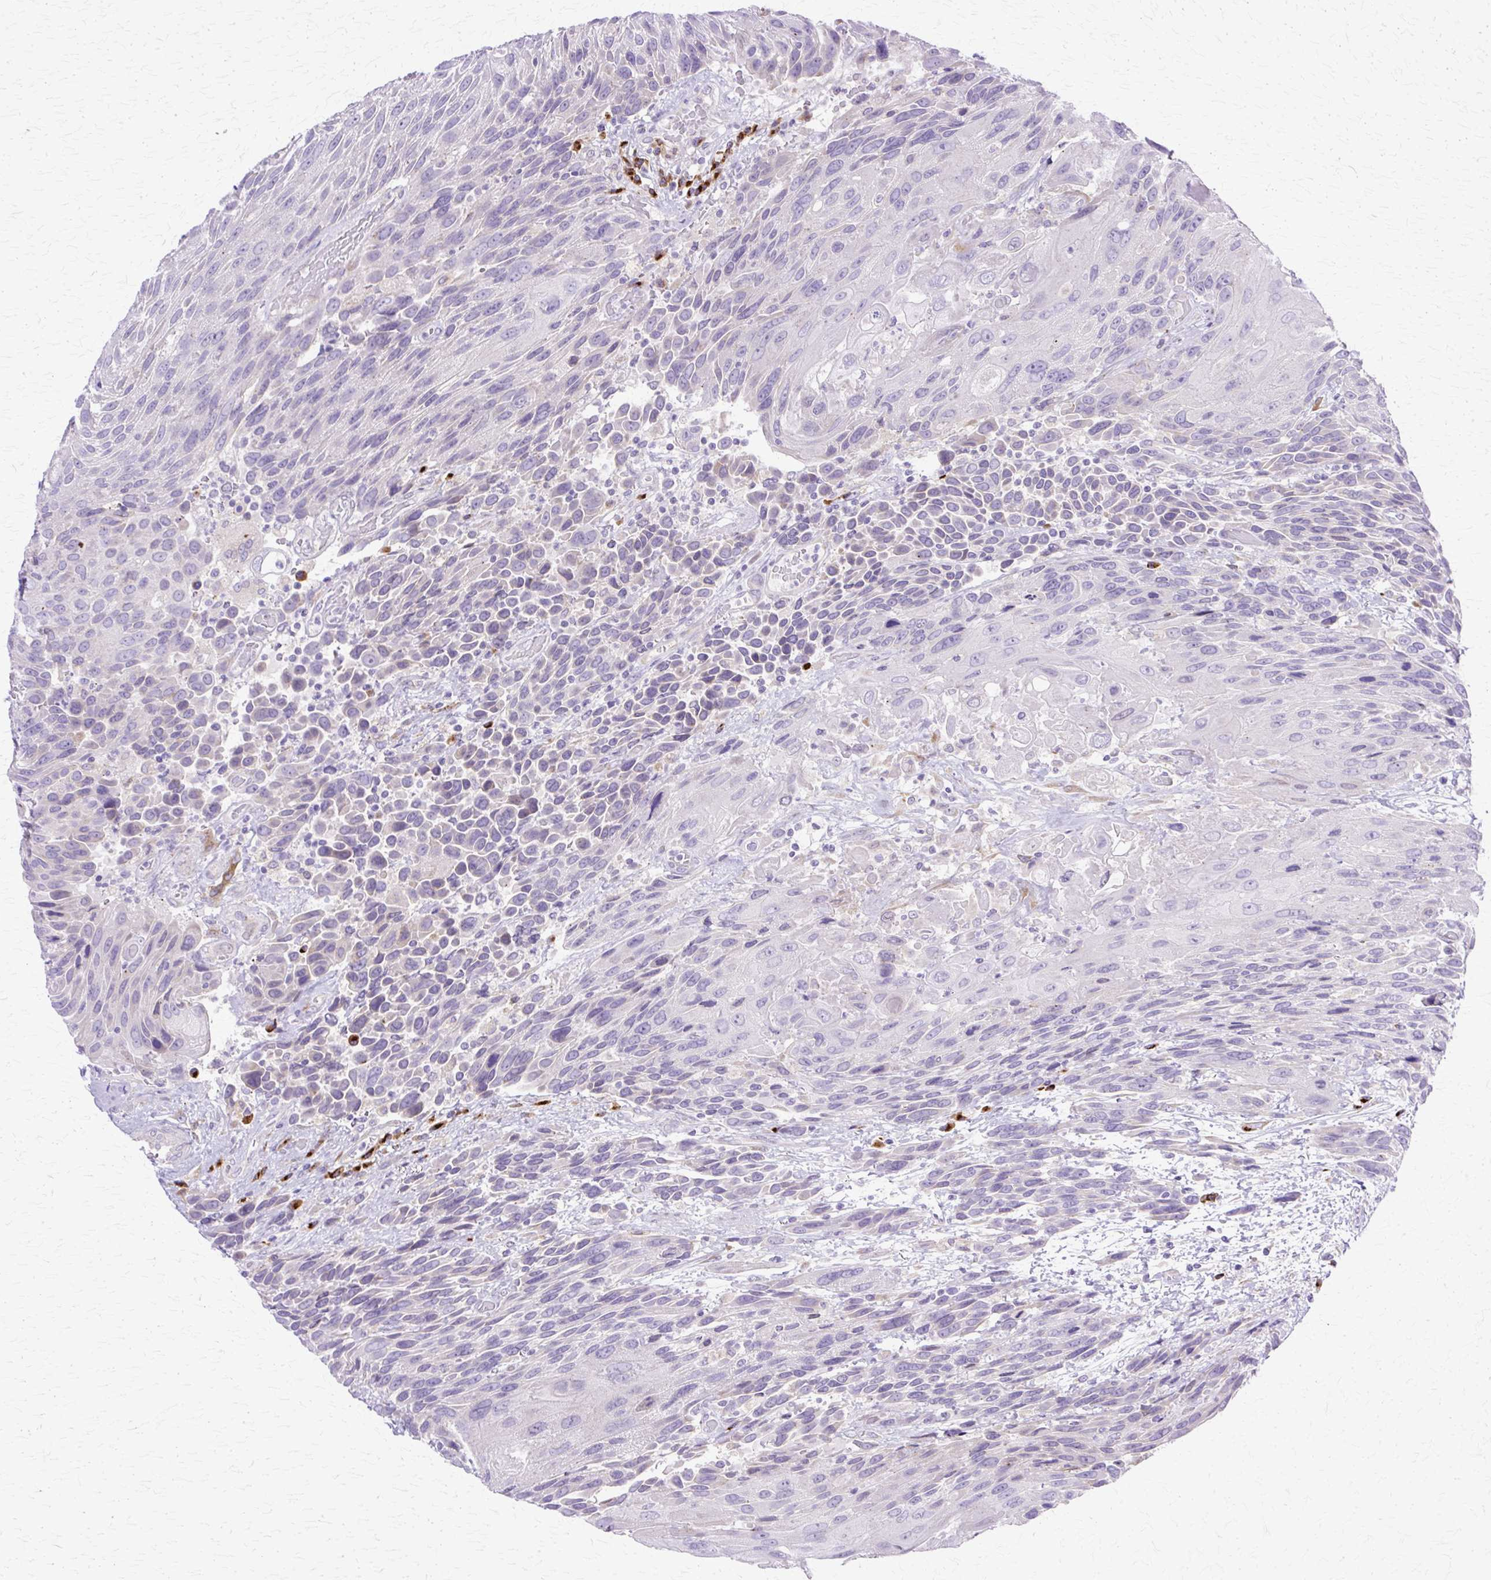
{"staining": {"intensity": "negative", "quantity": "none", "location": "none"}, "tissue": "urothelial cancer", "cell_type": "Tumor cells", "image_type": "cancer", "snomed": [{"axis": "morphology", "description": "Urothelial carcinoma, High grade"}, {"axis": "topography", "description": "Urinary bladder"}], "caption": "Tumor cells show no significant protein expression in urothelial cancer.", "gene": "TBC1D3G", "patient": {"sex": "female", "age": 70}}